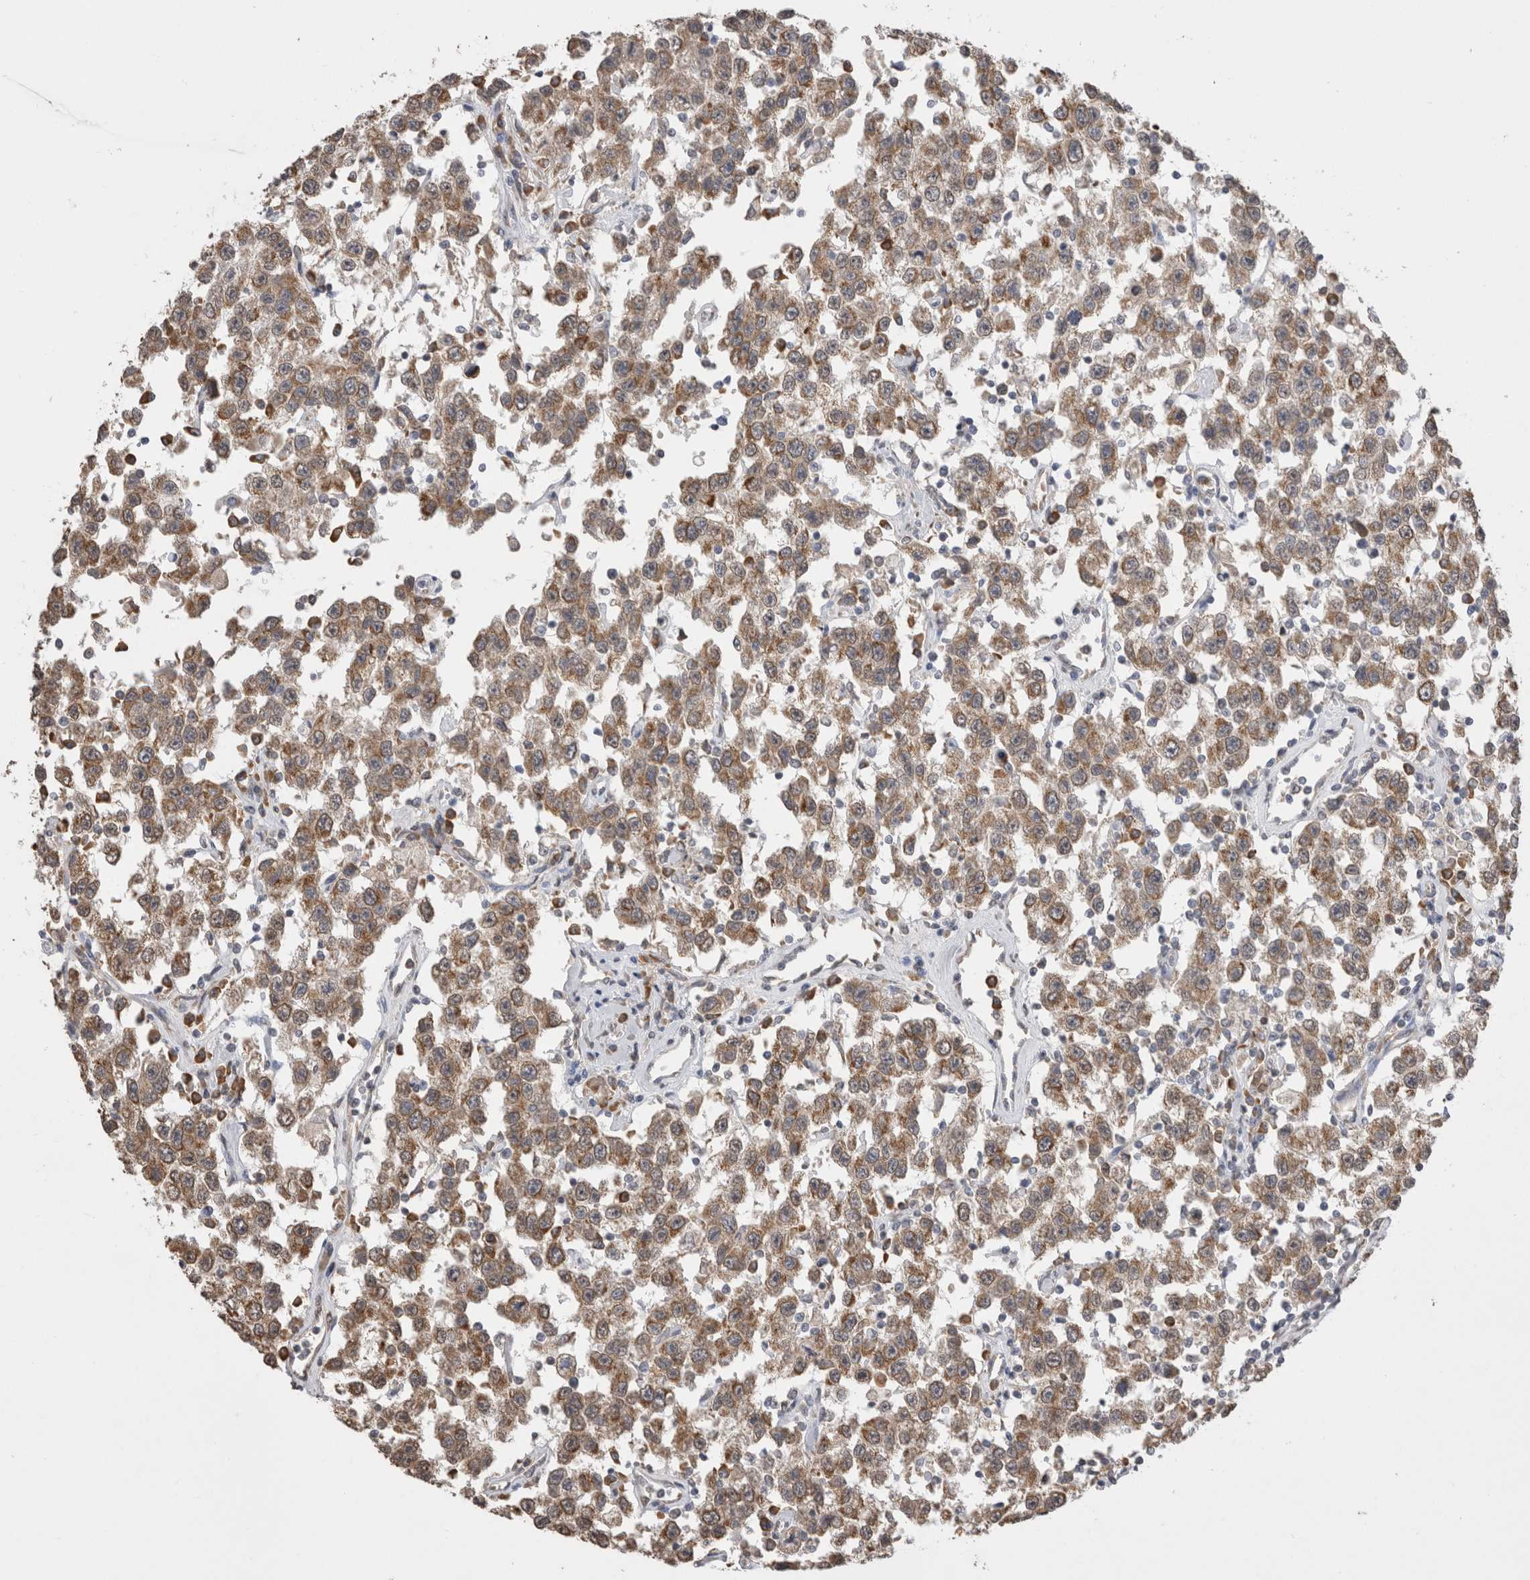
{"staining": {"intensity": "moderate", "quantity": ">75%", "location": "cytoplasmic/membranous"}, "tissue": "testis cancer", "cell_type": "Tumor cells", "image_type": "cancer", "snomed": [{"axis": "morphology", "description": "Seminoma, NOS"}, {"axis": "topography", "description": "Testis"}], "caption": "This photomicrograph shows testis cancer (seminoma) stained with immunohistochemistry to label a protein in brown. The cytoplasmic/membranous of tumor cells show moderate positivity for the protein. Nuclei are counter-stained blue.", "gene": "NOMO1", "patient": {"sex": "male", "age": 41}}